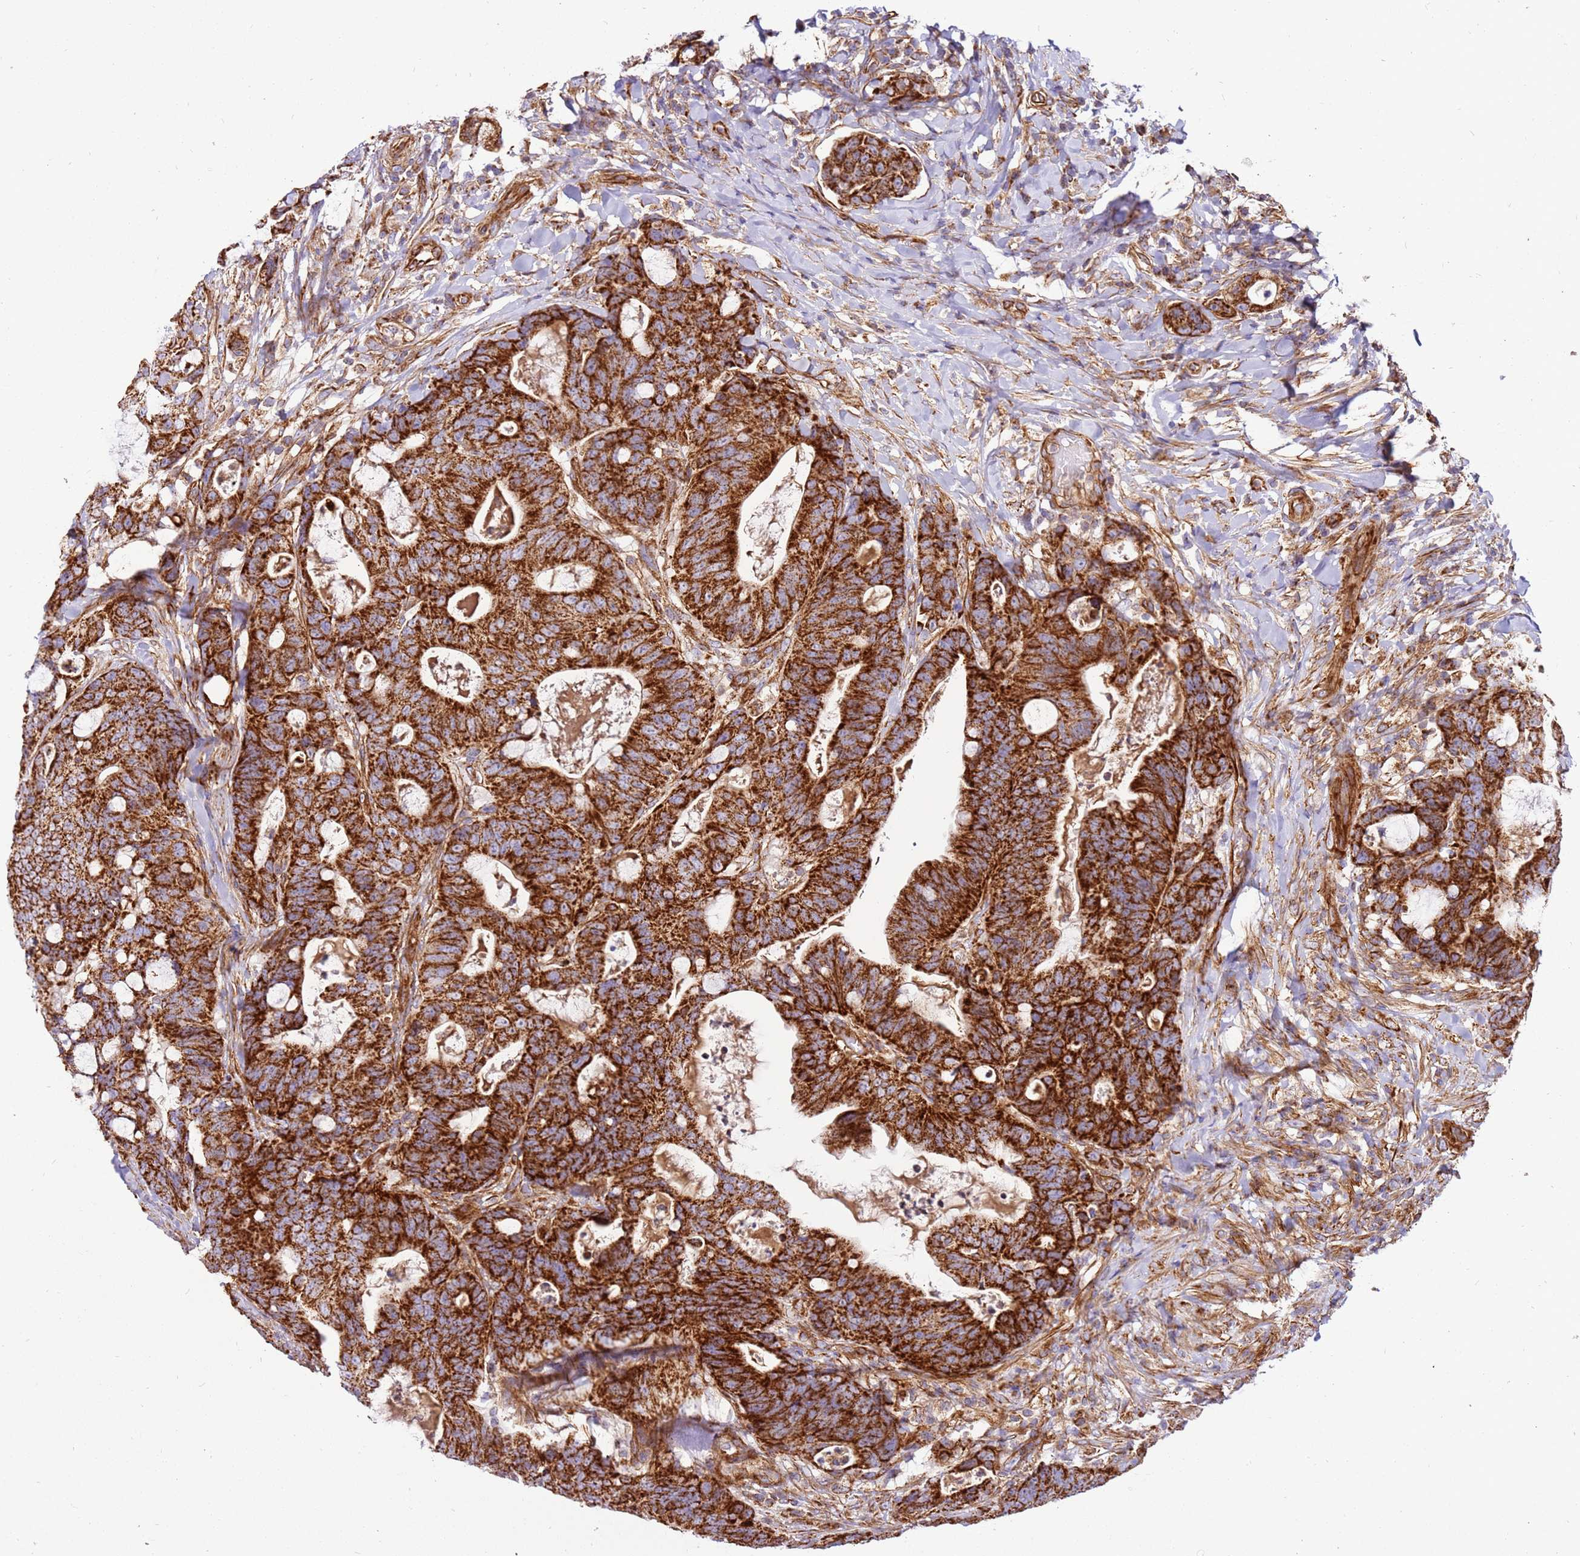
{"staining": {"intensity": "strong", "quantity": ">75%", "location": "cytoplasmic/membranous"}, "tissue": "colorectal cancer", "cell_type": "Tumor cells", "image_type": "cancer", "snomed": [{"axis": "morphology", "description": "Adenocarcinoma, NOS"}, {"axis": "topography", "description": "Colon"}], "caption": "Protein analysis of adenocarcinoma (colorectal) tissue displays strong cytoplasmic/membranous staining in approximately >75% of tumor cells.", "gene": "MRPL20", "patient": {"sex": "female", "age": 82}}